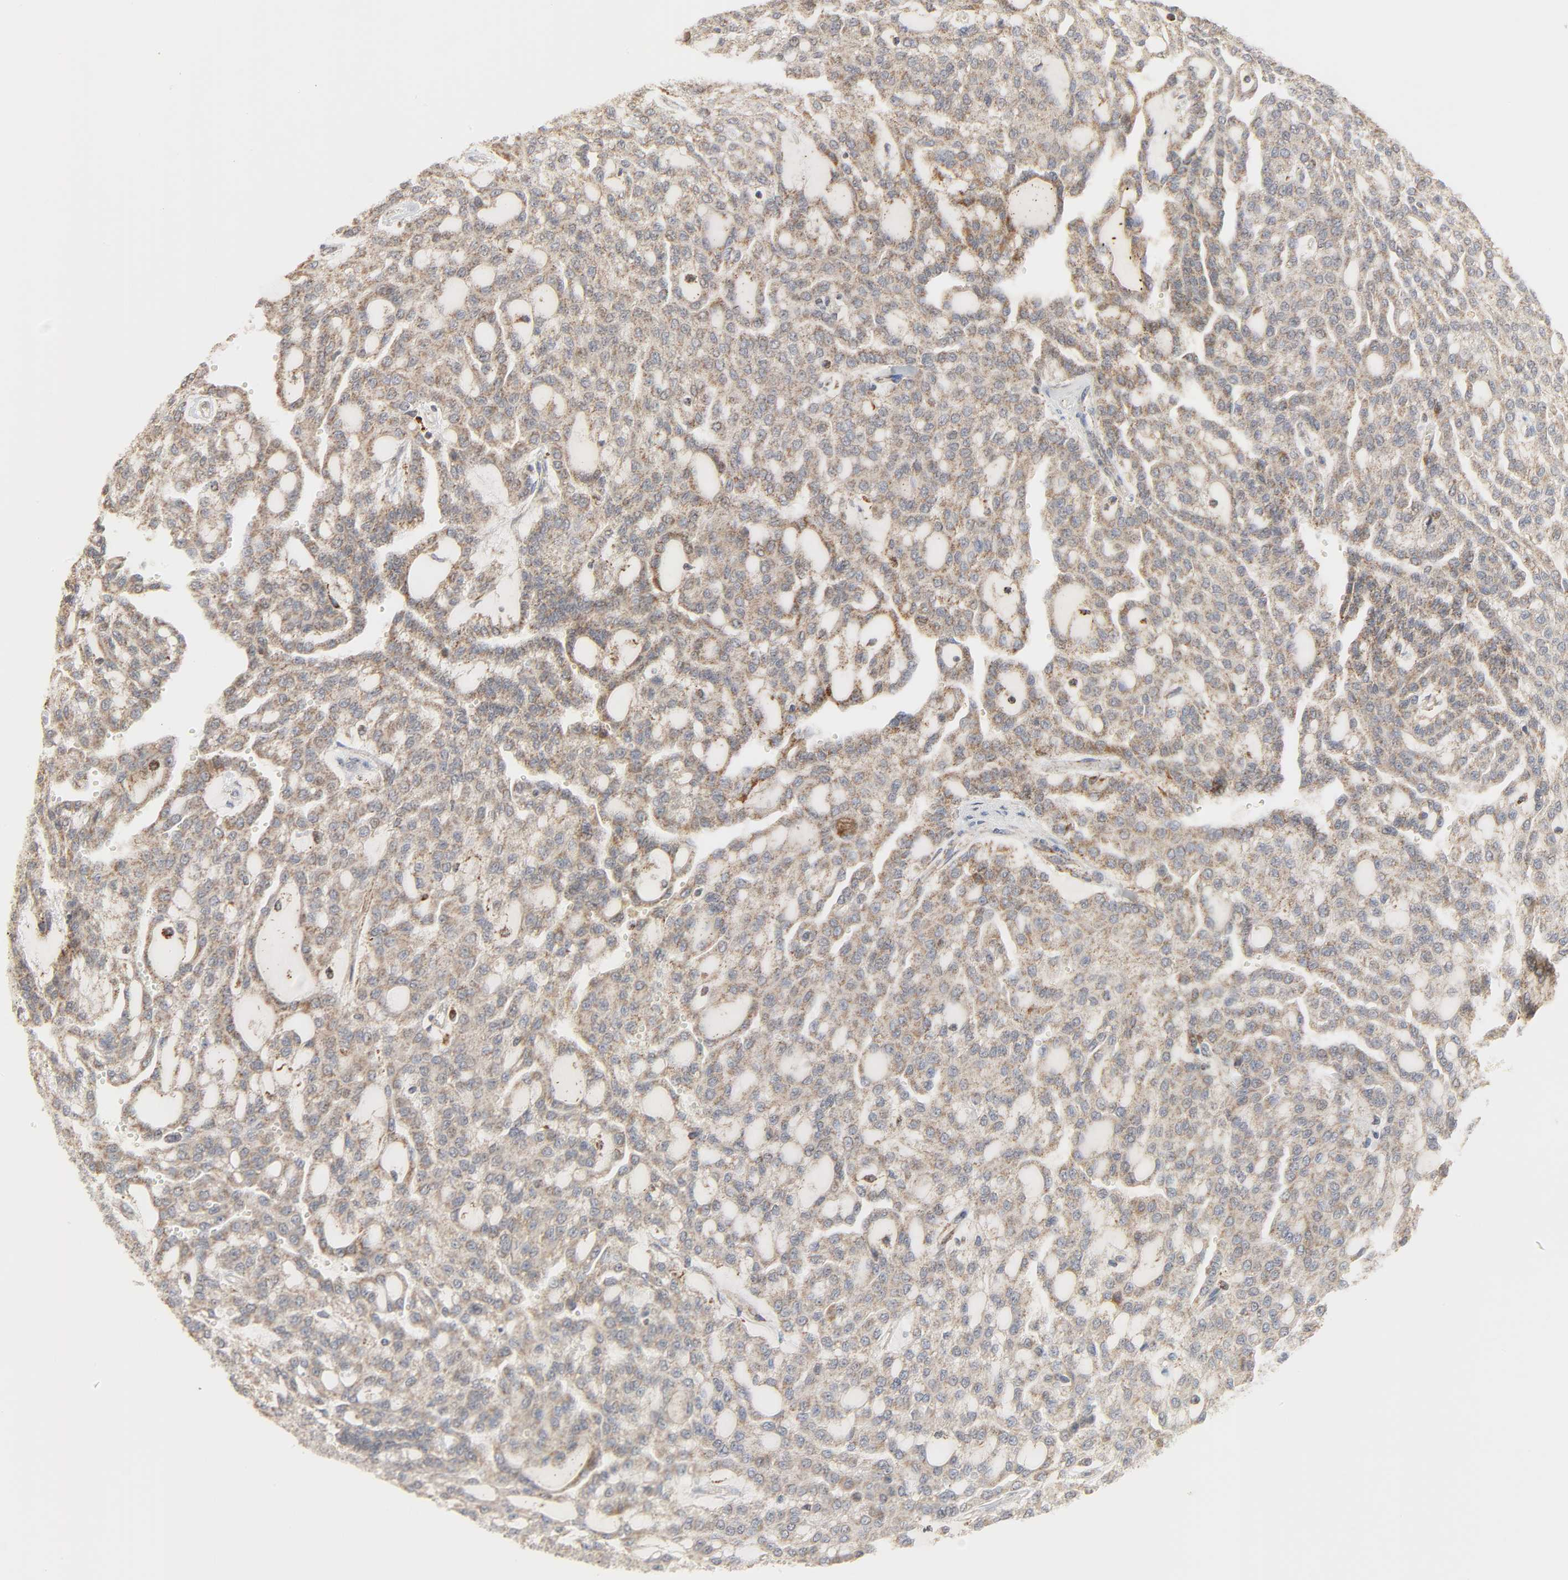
{"staining": {"intensity": "weak", "quantity": ">75%", "location": "cytoplasmic/membranous"}, "tissue": "renal cancer", "cell_type": "Tumor cells", "image_type": "cancer", "snomed": [{"axis": "morphology", "description": "Adenocarcinoma, NOS"}, {"axis": "topography", "description": "Kidney"}], "caption": "Weak cytoplasmic/membranous staining is present in approximately >75% of tumor cells in renal cancer.", "gene": "CLEC4E", "patient": {"sex": "male", "age": 63}}